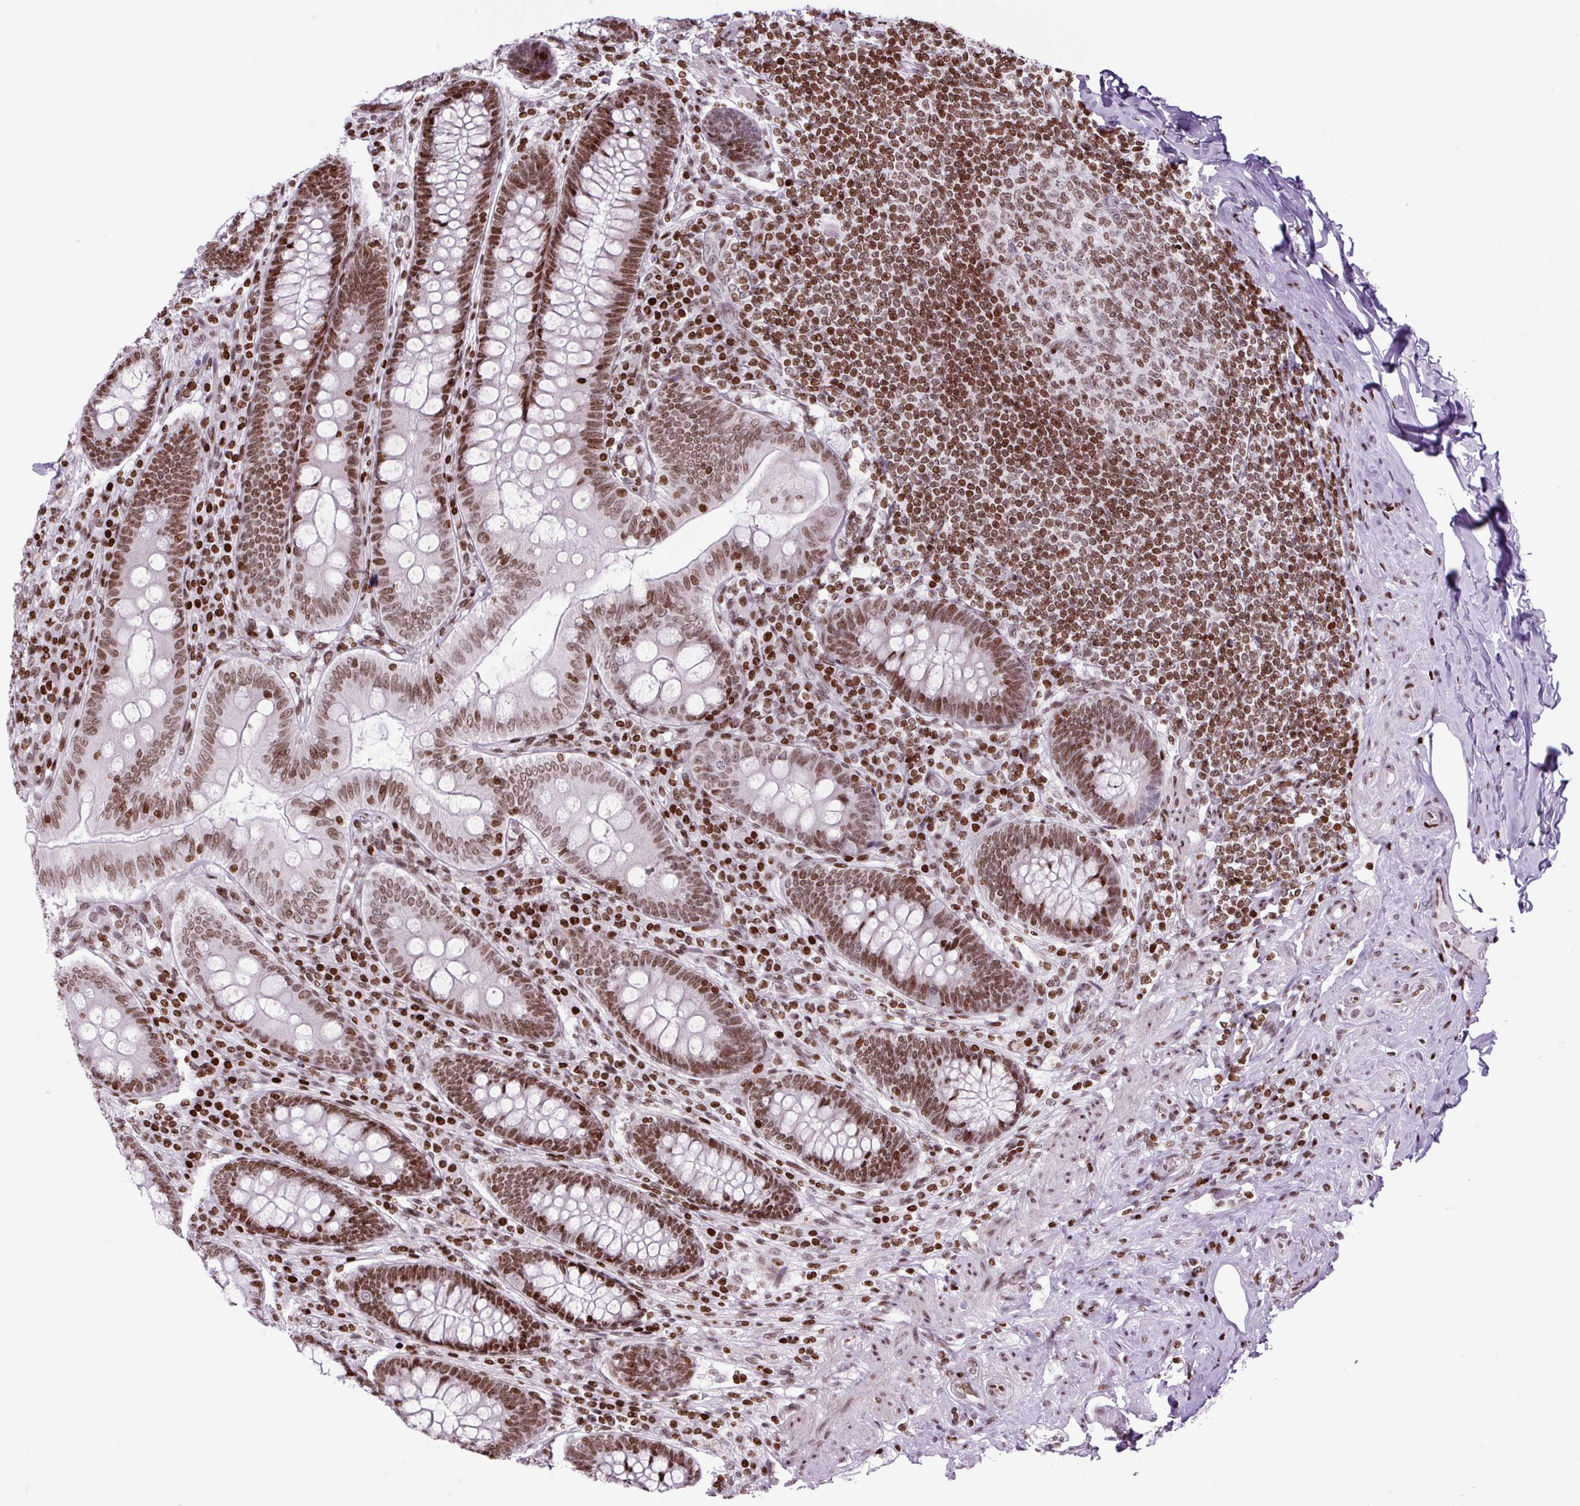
{"staining": {"intensity": "strong", "quantity": ">75%", "location": "nuclear"}, "tissue": "appendix", "cell_type": "Glandular cells", "image_type": "normal", "snomed": [{"axis": "morphology", "description": "Normal tissue, NOS"}, {"axis": "topography", "description": "Appendix"}], "caption": "A high-resolution micrograph shows immunohistochemistry (IHC) staining of normal appendix, which exhibits strong nuclear staining in about >75% of glandular cells. (DAB (3,3'-diaminobenzidine) IHC, brown staining for protein, blue staining for nuclei).", "gene": "H1", "patient": {"sex": "male", "age": 71}}